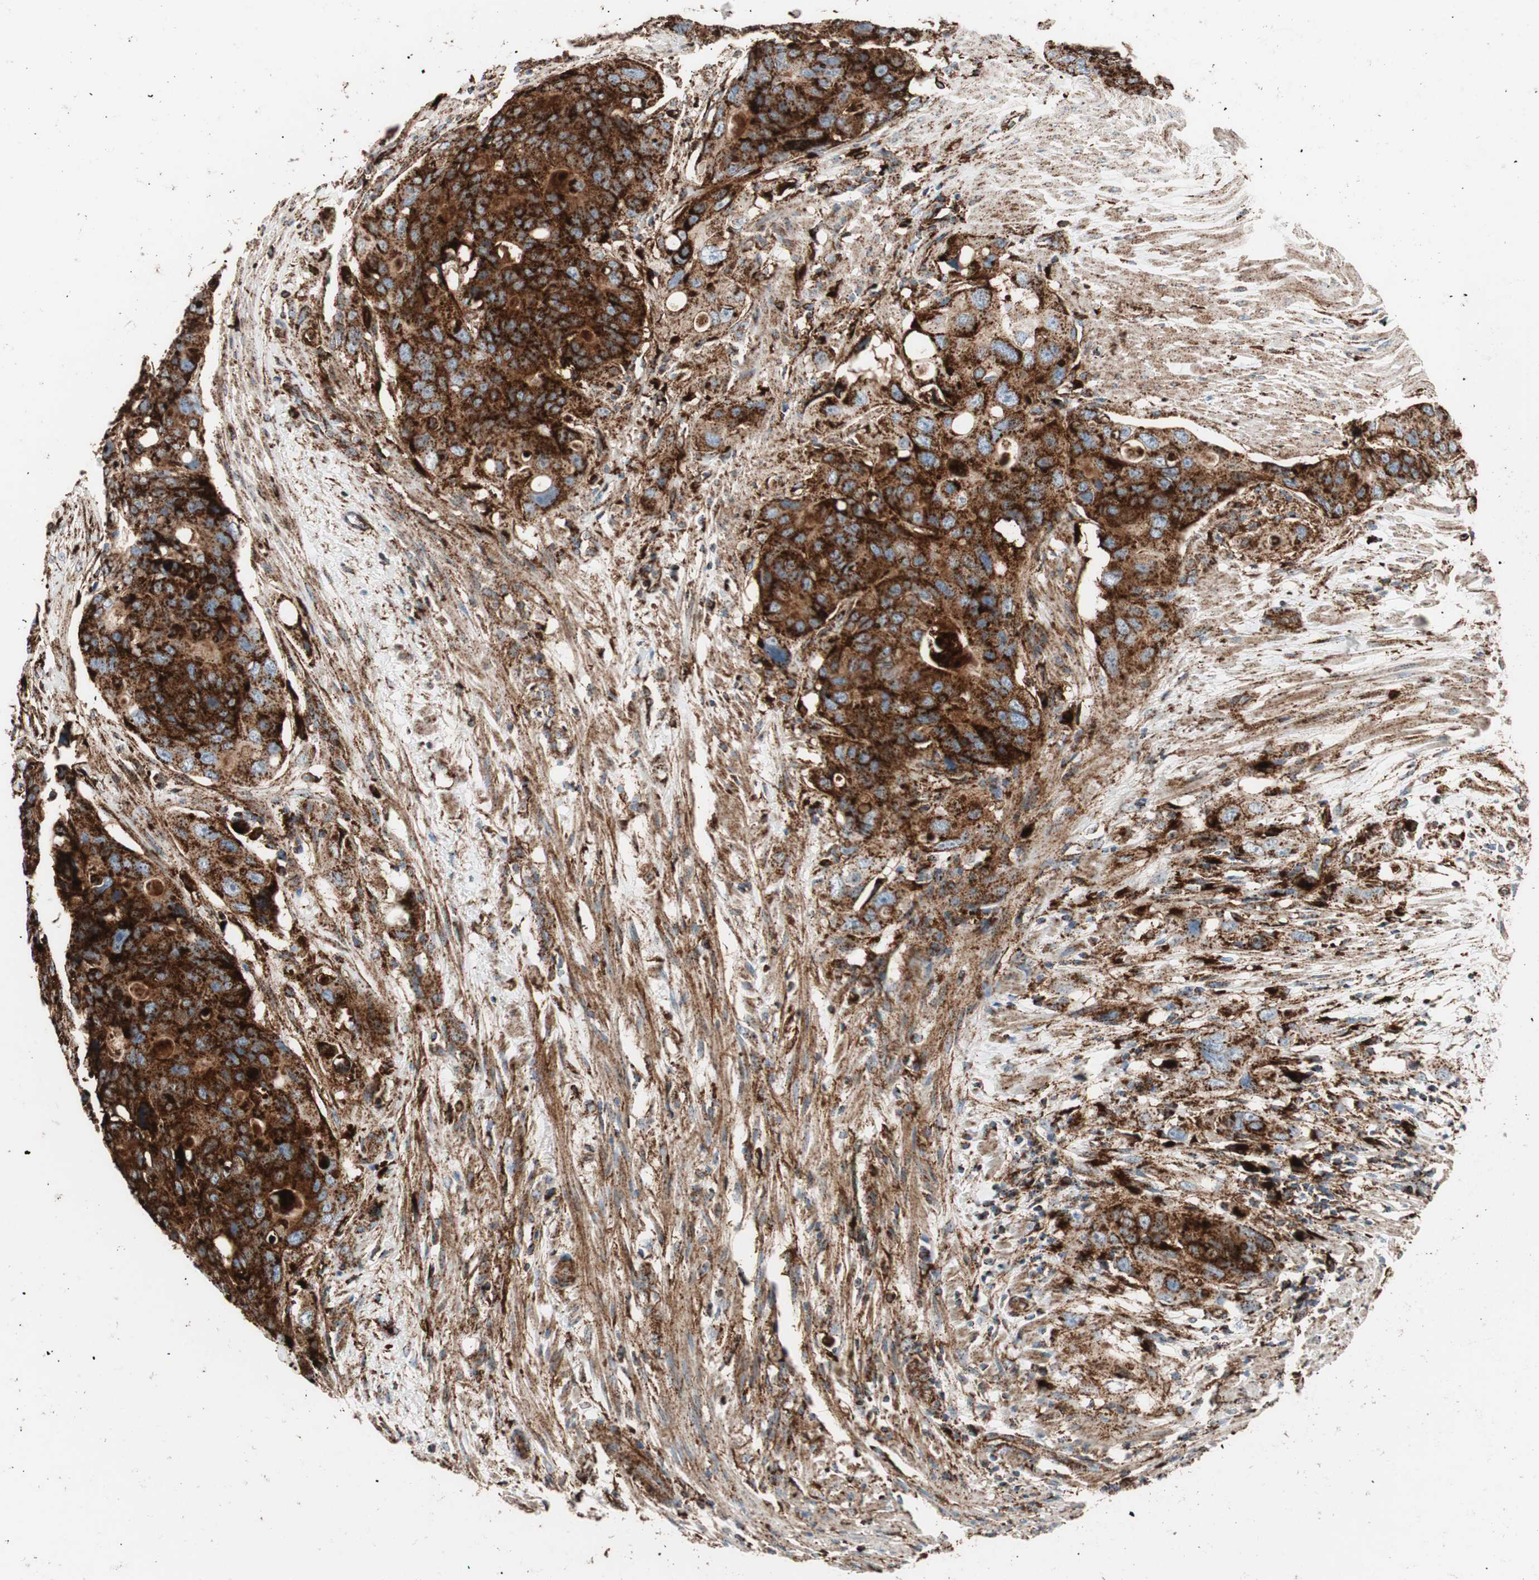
{"staining": {"intensity": "strong", "quantity": ">75%", "location": "cytoplasmic/membranous"}, "tissue": "colorectal cancer", "cell_type": "Tumor cells", "image_type": "cancer", "snomed": [{"axis": "morphology", "description": "Adenocarcinoma, NOS"}, {"axis": "topography", "description": "Colon"}], "caption": "DAB immunohistochemical staining of human colorectal adenocarcinoma displays strong cytoplasmic/membranous protein expression in about >75% of tumor cells.", "gene": "LAMP1", "patient": {"sex": "female", "age": 57}}